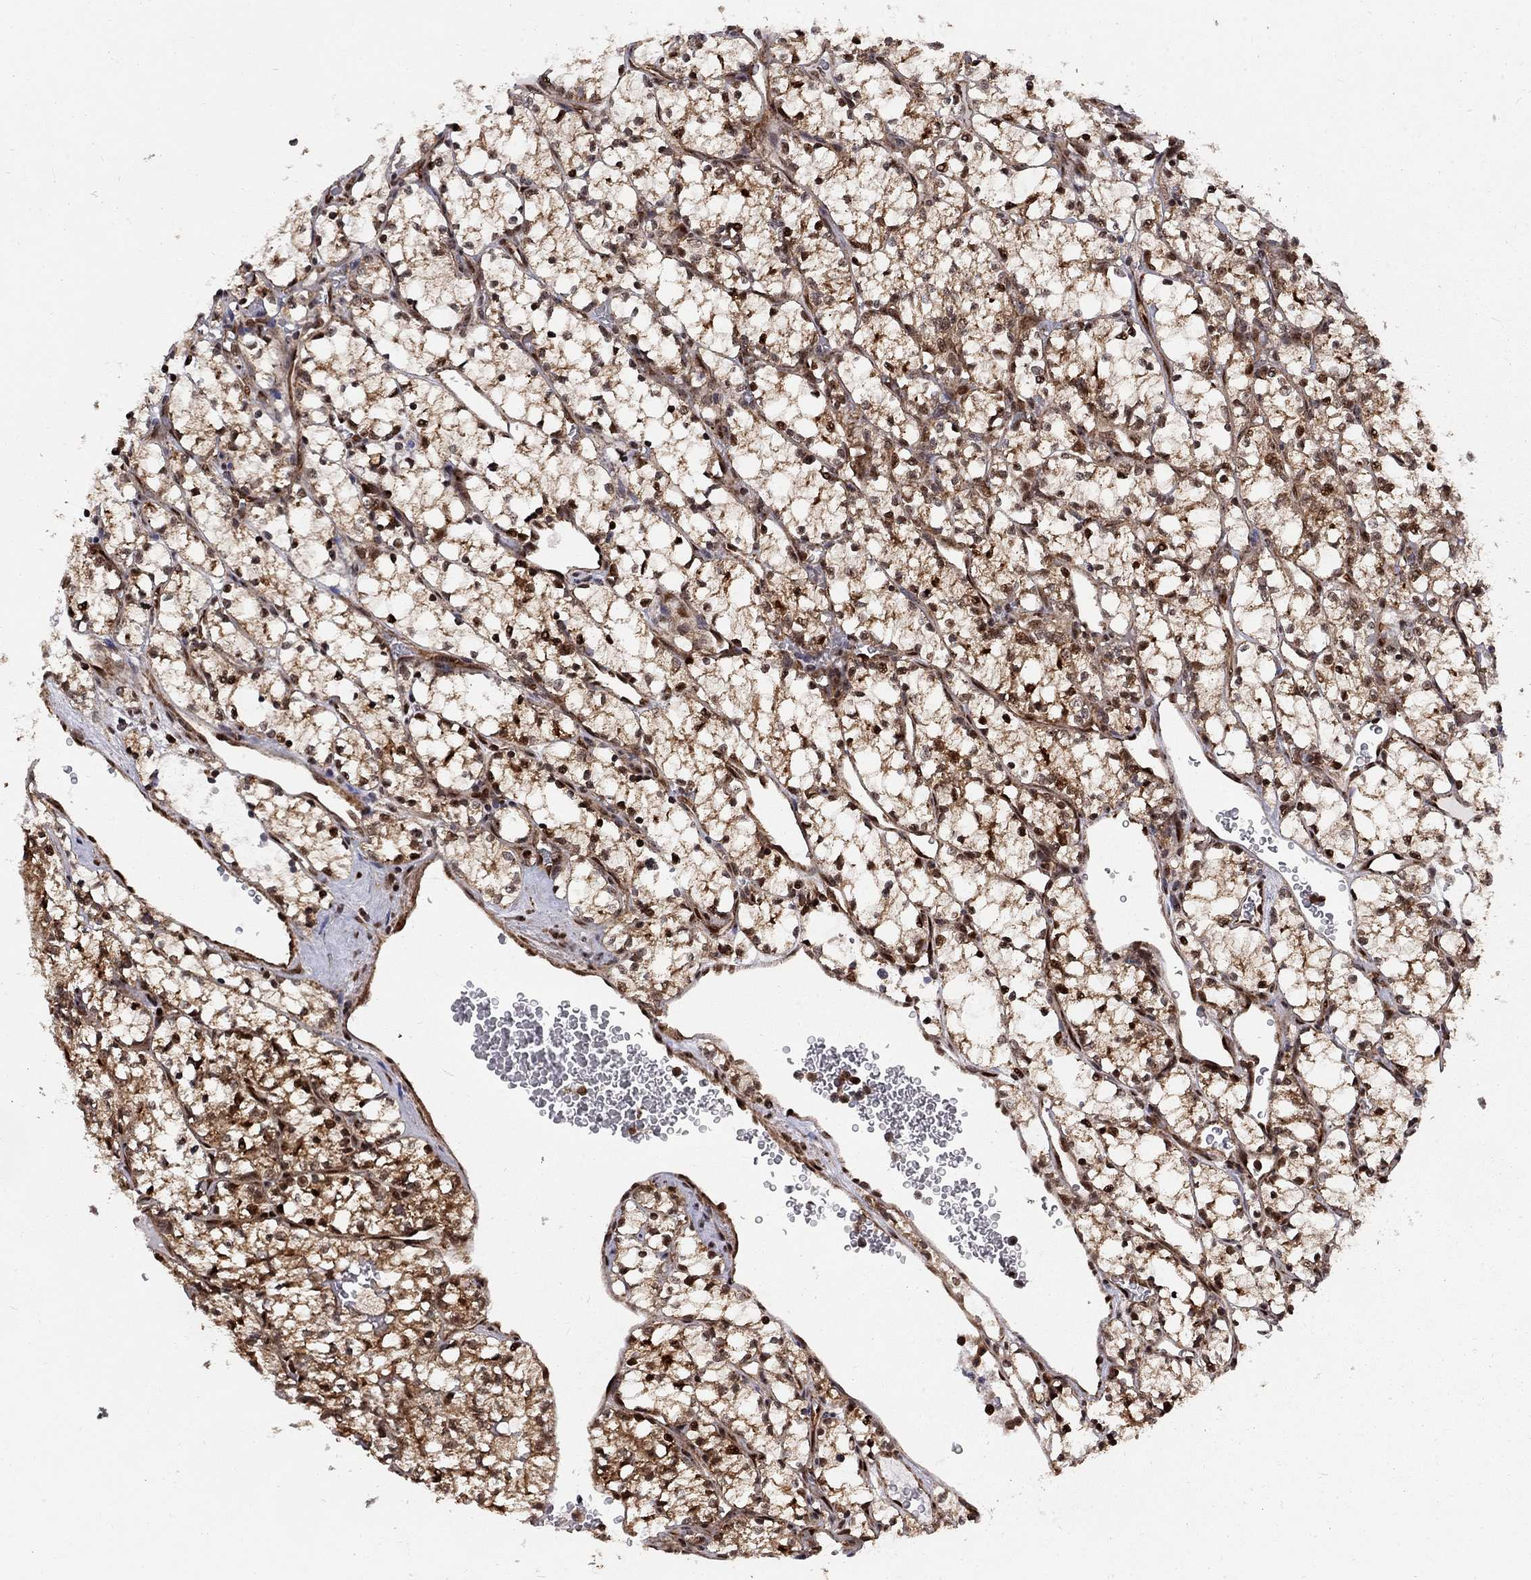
{"staining": {"intensity": "strong", "quantity": ">75%", "location": "cytoplasmic/membranous,nuclear"}, "tissue": "renal cancer", "cell_type": "Tumor cells", "image_type": "cancer", "snomed": [{"axis": "morphology", "description": "Adenocarcinoma, NOS"}, {"axis": "topography", "description": "Kidney"}], "caption": "This photomicrograph shows adenocarcinoma (renal) stained with immunohistochemistry (IHC) to label a protein in brown. The cytoplasmic/membranous and nuclear of tumor cells show strong positivity for the protein. Nuclei are counter-stained blue.", "gene": "ELOB", "patient": {"sex": "female", "age": 69}}